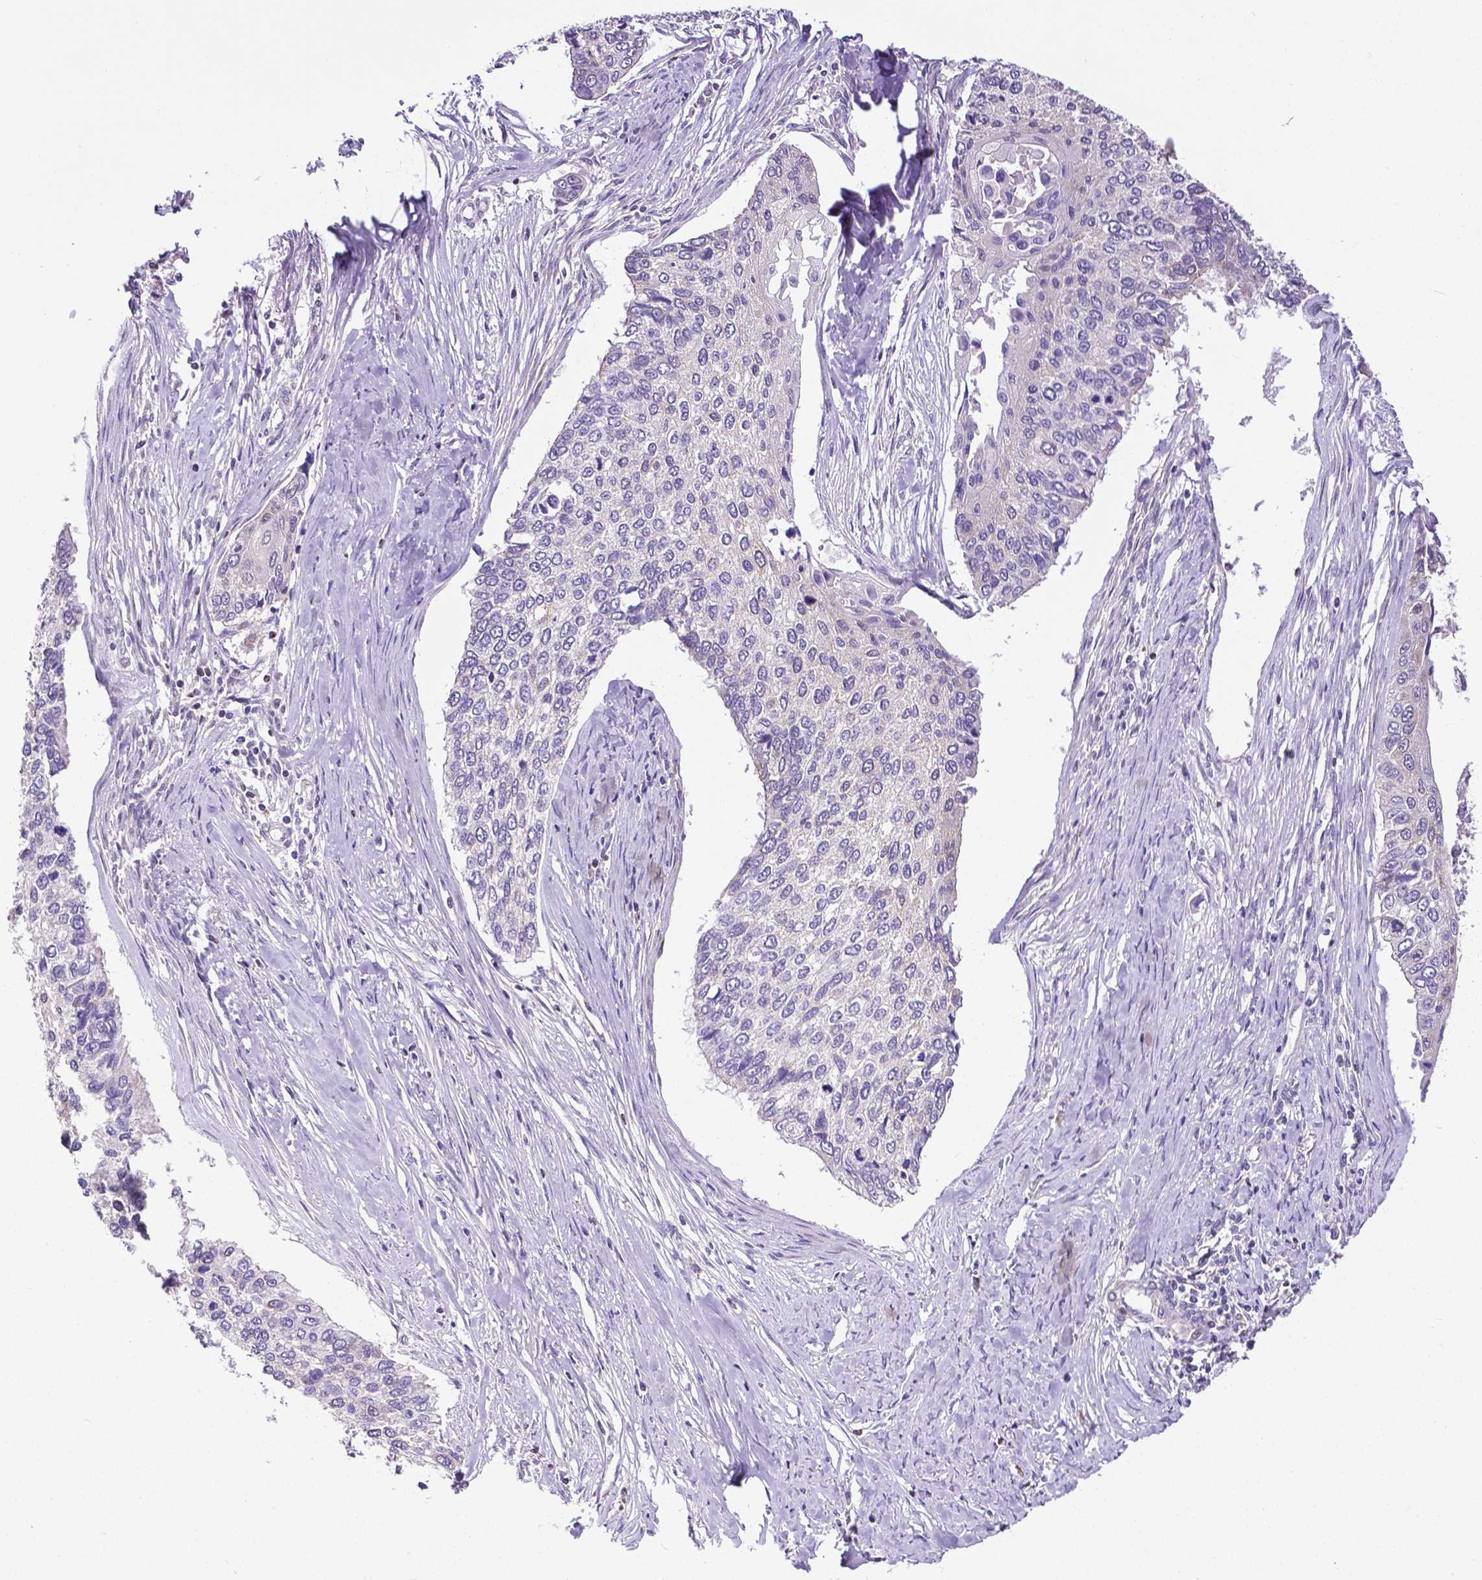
{"staining": {"intensity": "negative", "quantity": "none", "location": "none"}, "tissue": "lung cancer", "cell_type": "Tumor cells", "image_type": "cancer", "snomed": [{"axis": "morphology", "description": "Squamous cell carcinoma, NOS"}, {"axis": "morphology", "description": "Squamous cell carcinoma, metastatic, NOS"}, {"axis": "topography", "description": "Lung"}], "caption": "An IHC image of metastatic squamous cell carcinoma (lung) is shown. There is no staining in tumor cells of metastatic squamous cell carcinoma (lung).", "gene": "MCL1", "patient": {"sex": "male", "age": 63}}